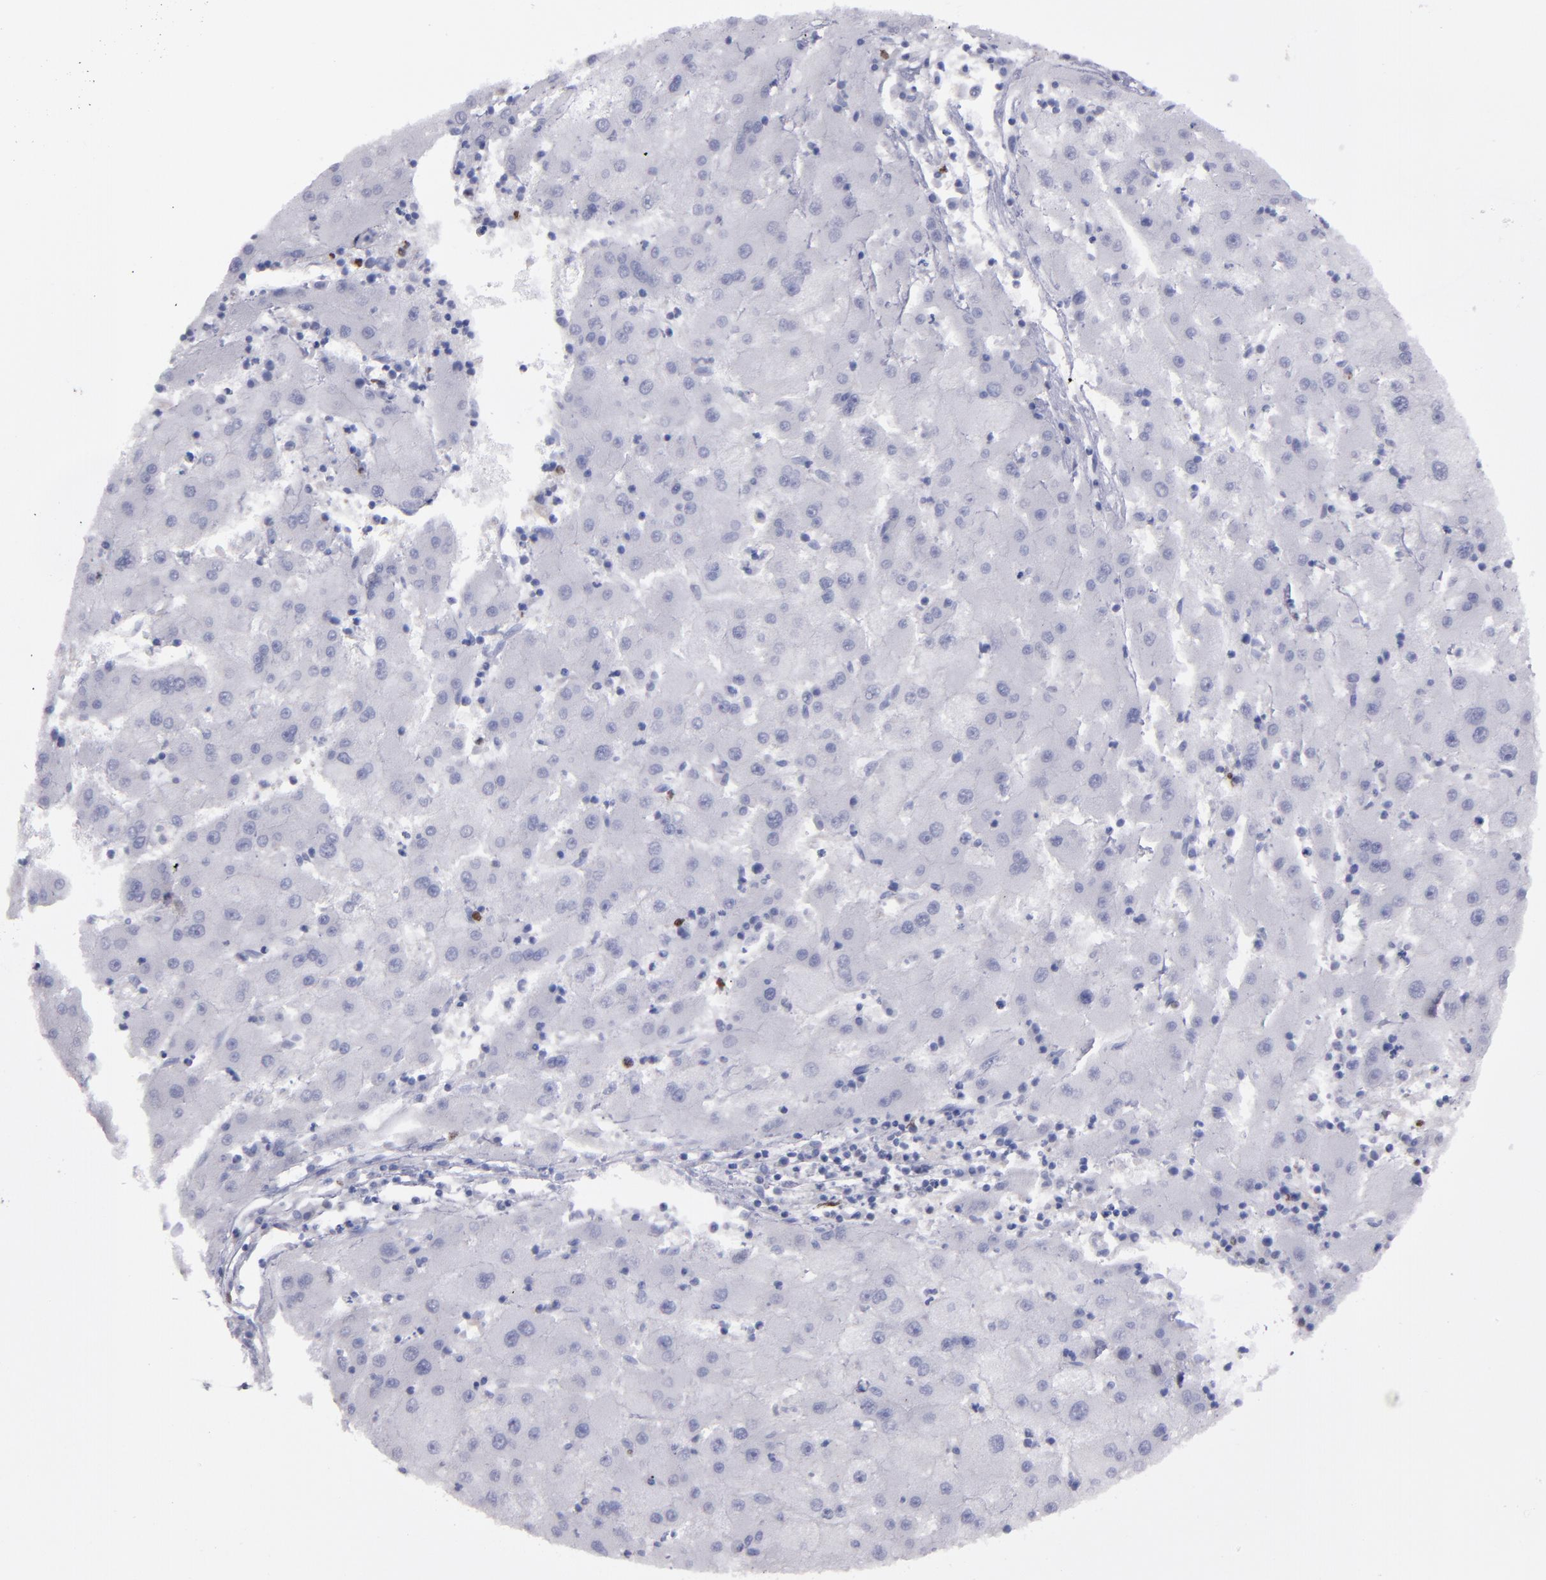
{"staining": {"intensity": "negative", "quantity": "none", "location": "none"}, "tissue": "liver cancer", "cell_type": "Tumor cells", "image_type": "cancer", "snomed": [{"axis": "morphology", "description": "Carcinoma, Hepatocellular, NOS"}, {"axis": "topography", "description": "Liver"}], "caption": "This is an IHC photomicrograph of liver hepatocellular carcinoma. There is no staining in tumor cells.", "gene": "IRF8", "patient": {"sex": "male", "age": 72}}